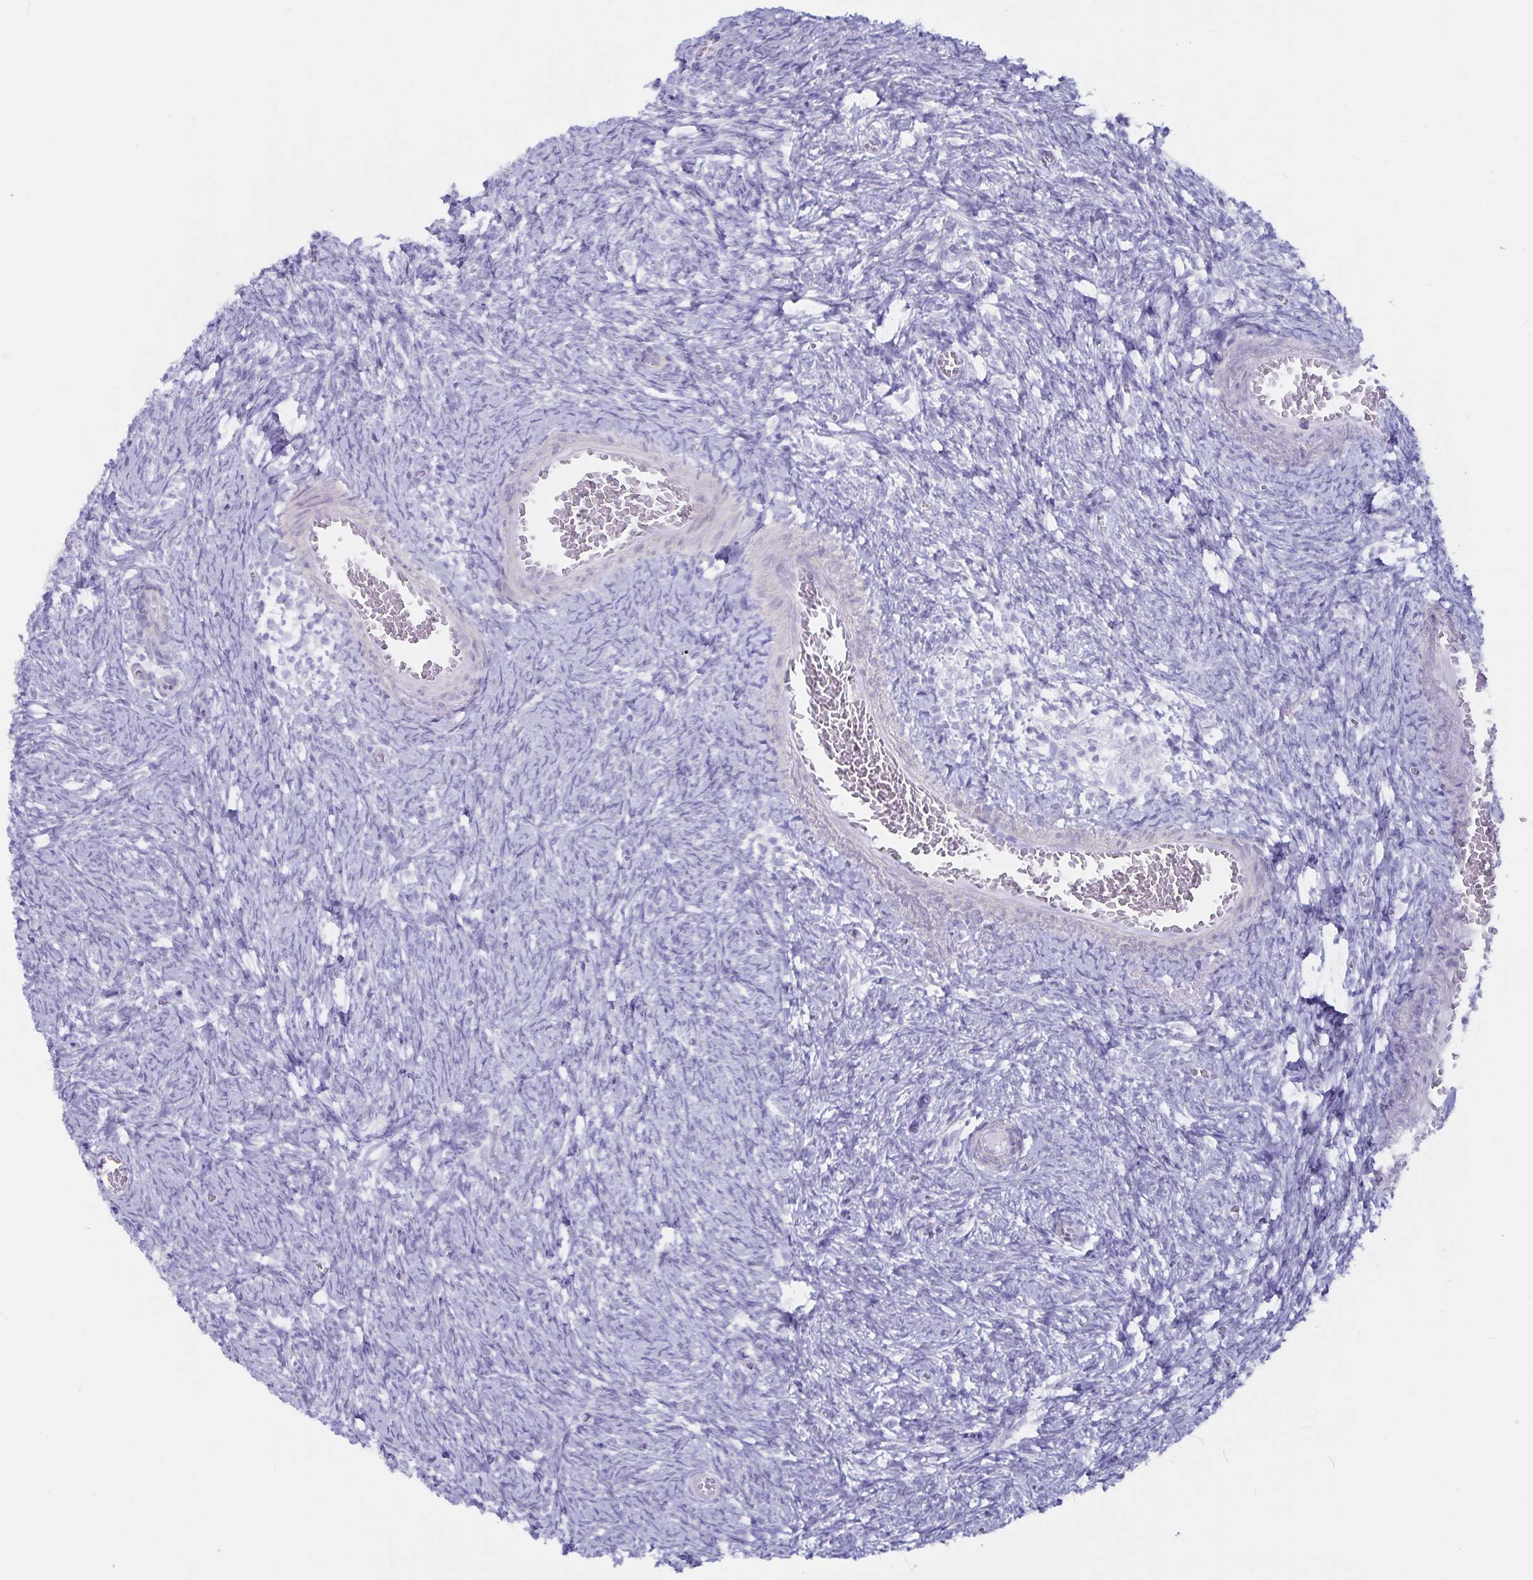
{"staining": {"intensity": "negative", "quantity": "none", "location": "none"}, "tissue": "ovary", "cell_type": "Ovarian stroma cells", "image_type": "normal", "snomed": [{"axis": "morphology", "description": "Normal tissue, NOS"}, {"axis": "topography", "description": "Ovary"}], "caption": "Immunohistochemistry (IHC) histopathology image of benign ovary: ovary stained with DAB exhibits no significant protein positivity in ovarian stroma cells. (DAB (3,3'-diaminobenzidine) immunohistochemistry (IHC), high magnification).", "gene": "GPR137", "patient": {"sex": "female", "age": 41}}